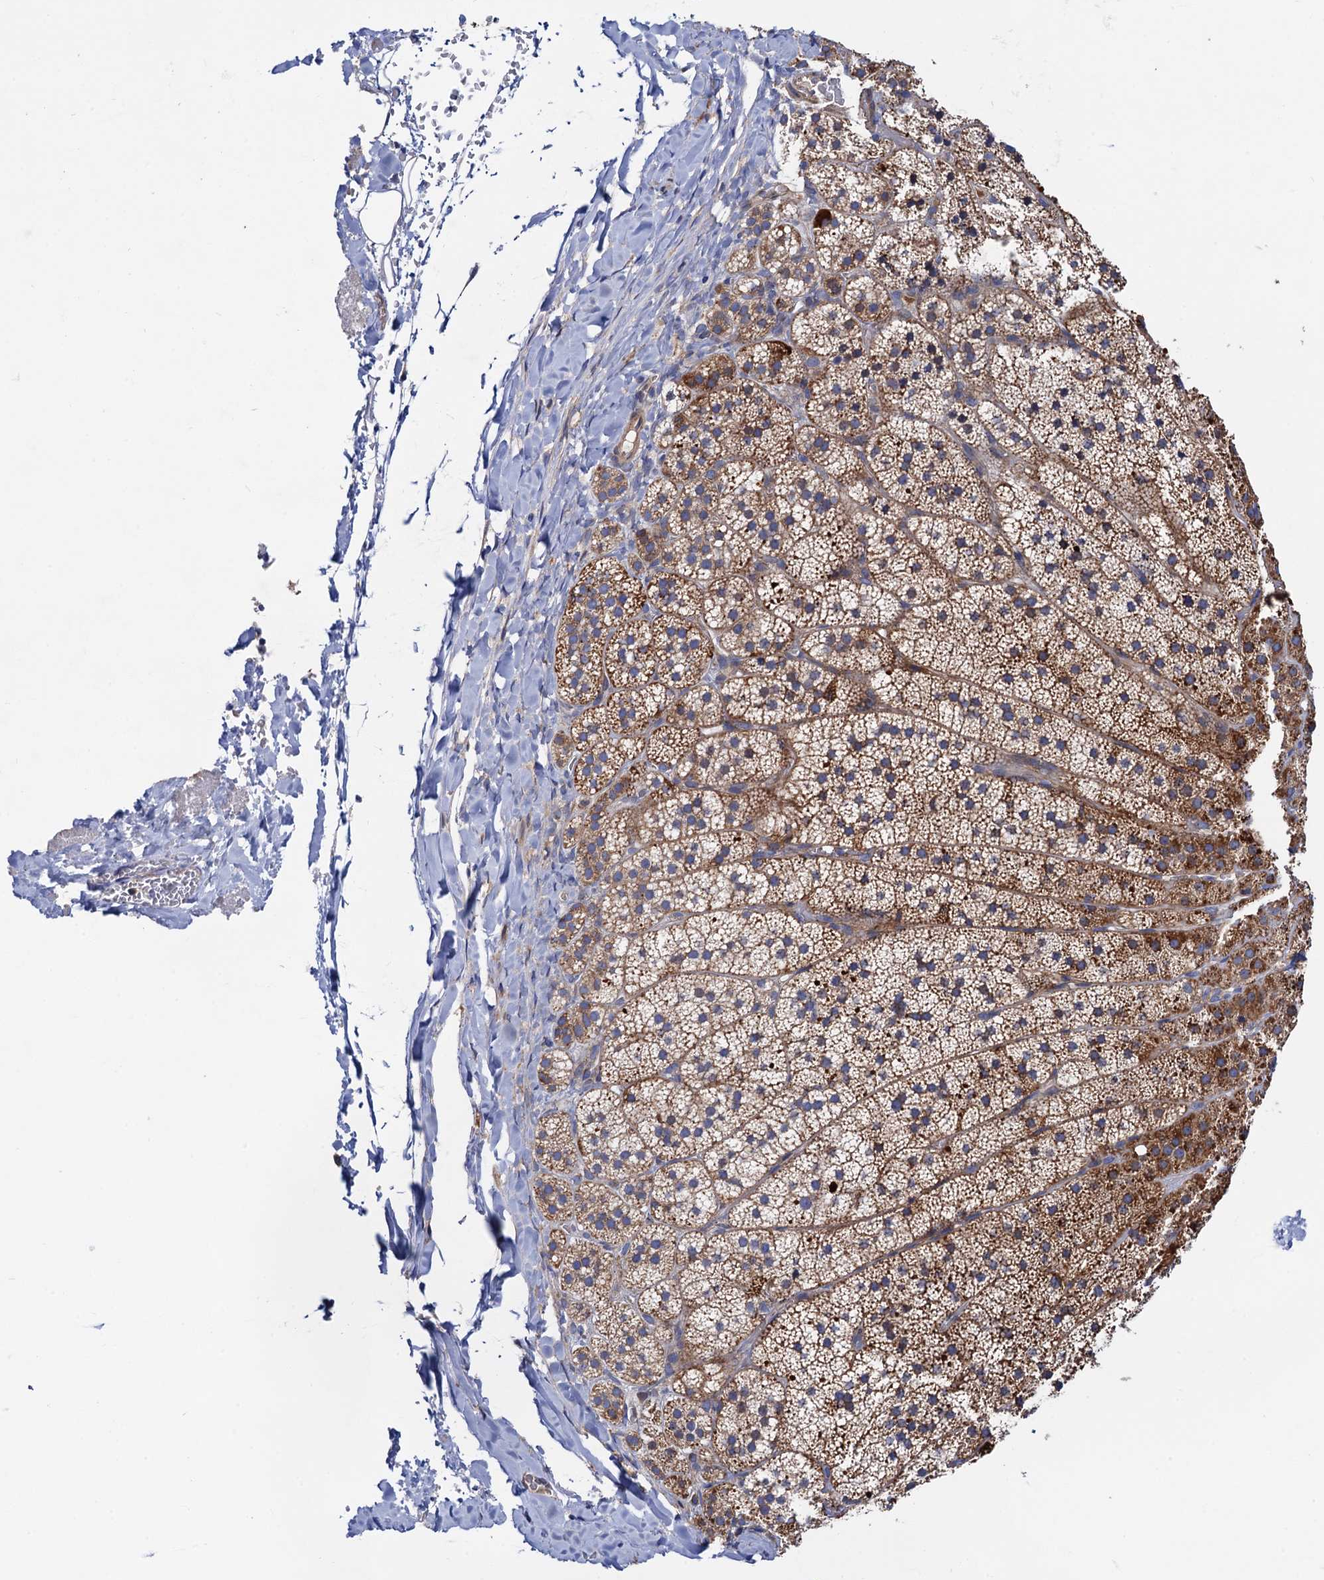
{"staining": {"intensity": "moderate", "quantity": ">75%", "location": "cytoplasmic/membranous"}, "tissue": "adrenal gland", "cell_type": "Glandular cells", "image_type": "normal", "snomed": [{"axis": "morphology", "description": "Normal tissue, NOS"}, {"axis": "topography", "description": "Adrenal gland"}], "caption": "Protein expression analysis of benign adrenal gland demonstrates moderate cytoplasmic/membranous positivity in about >75% of glandular cells.", "gene": "MRPL48", "patient": {"sex": "female", "age": 44}}